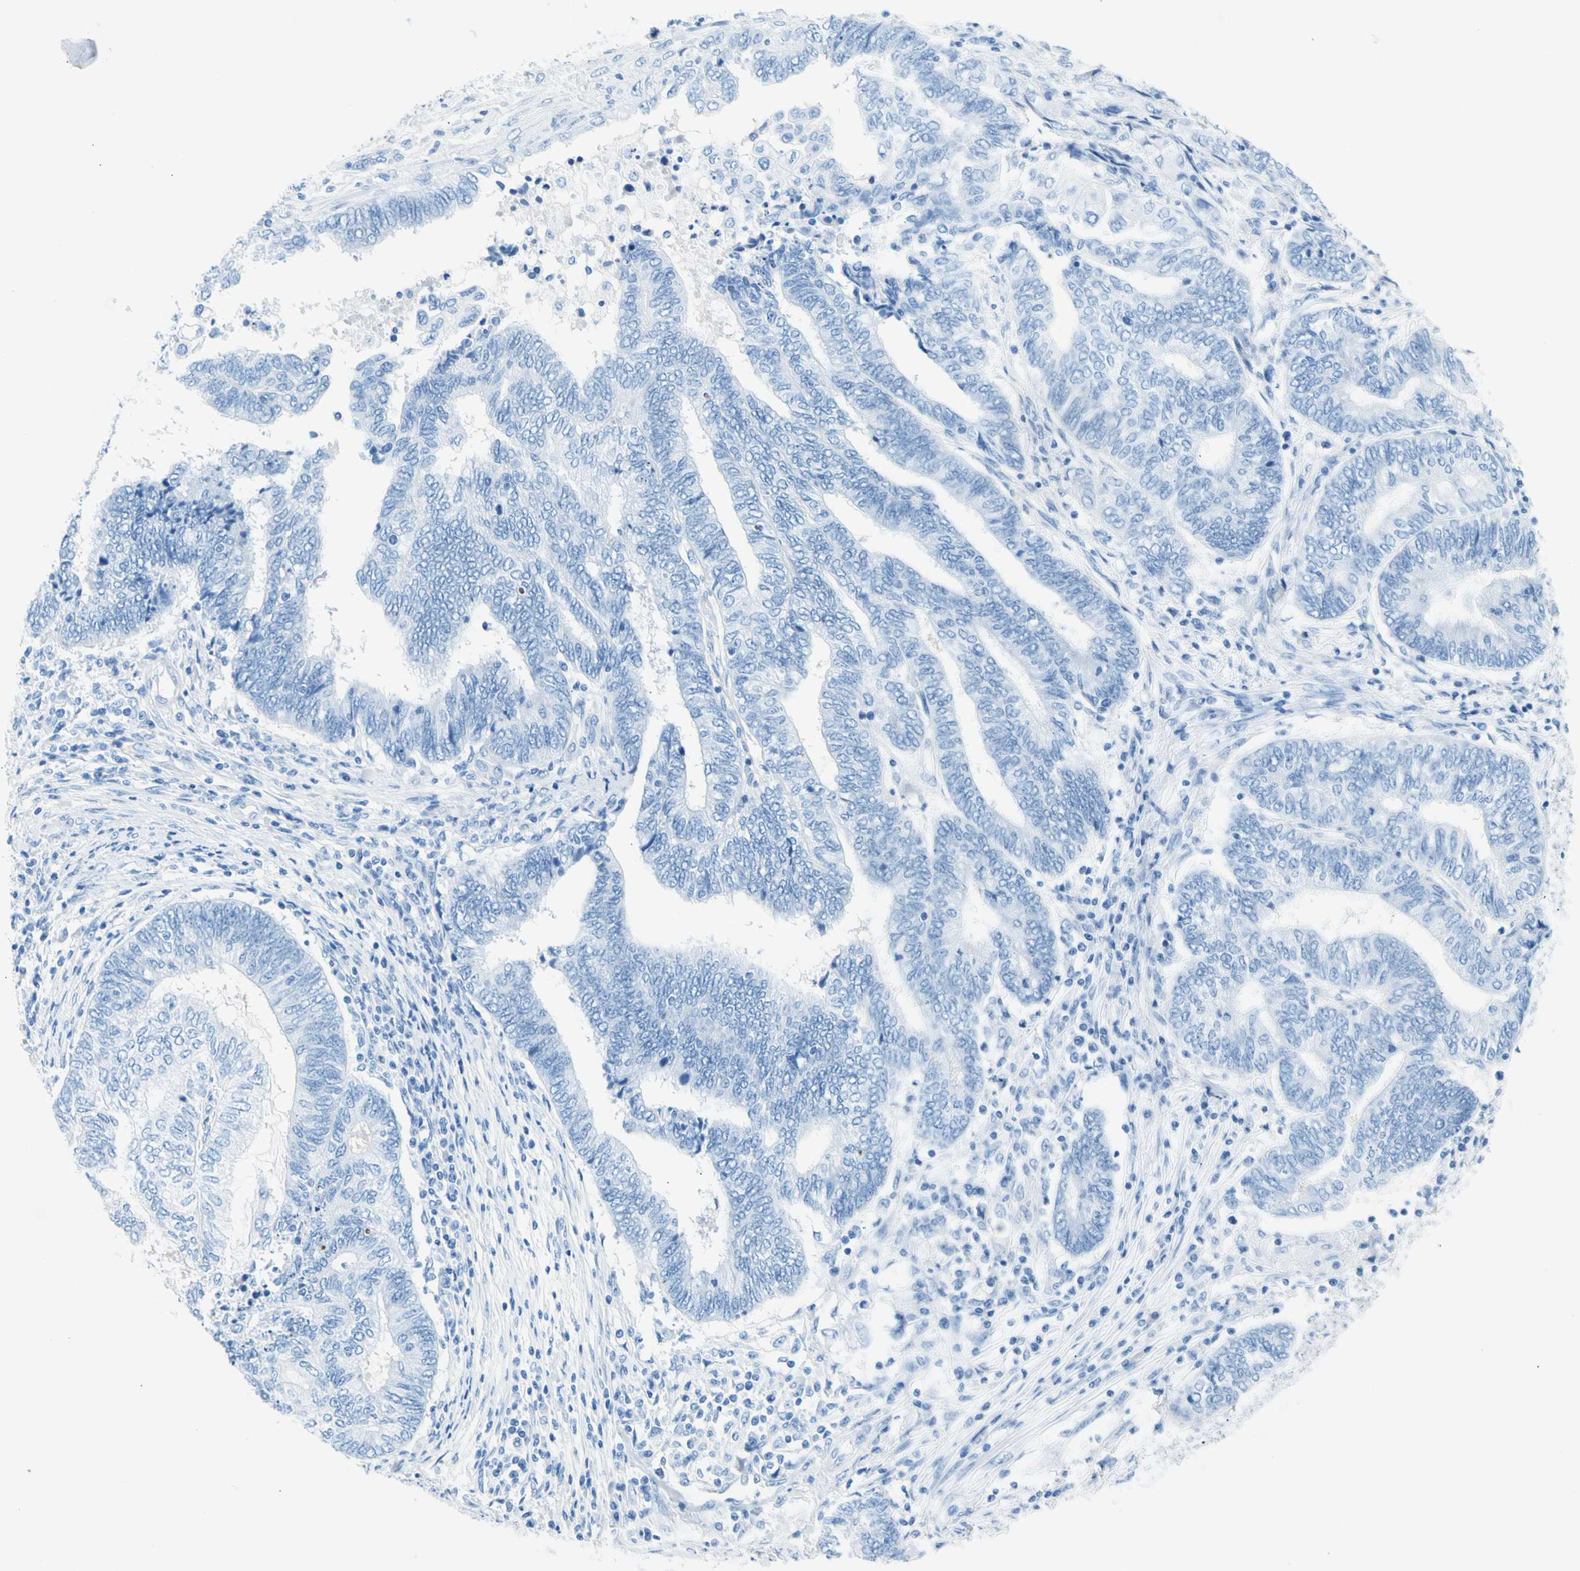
{"staining": {"intensity": "negative", "quantity": "none", "location": "none"}, "tissue": "endometrial cancer", "cell_type": "Tumor cells", "image_type": "cancer", "snomed": [{"axis": "morphology", "description": "Adenocarcinoma, NOS"}, {"axis": "topography", "description": "Uterus"}, {"axis": "topography", "description": "Endometrium"}], "caption": "Micrograph shows no protein staining in tumor cells of adenocarcinoma (endometrial) tissue.", "gene": "CEL", "patient": {"sex": "female", "age": 70}}